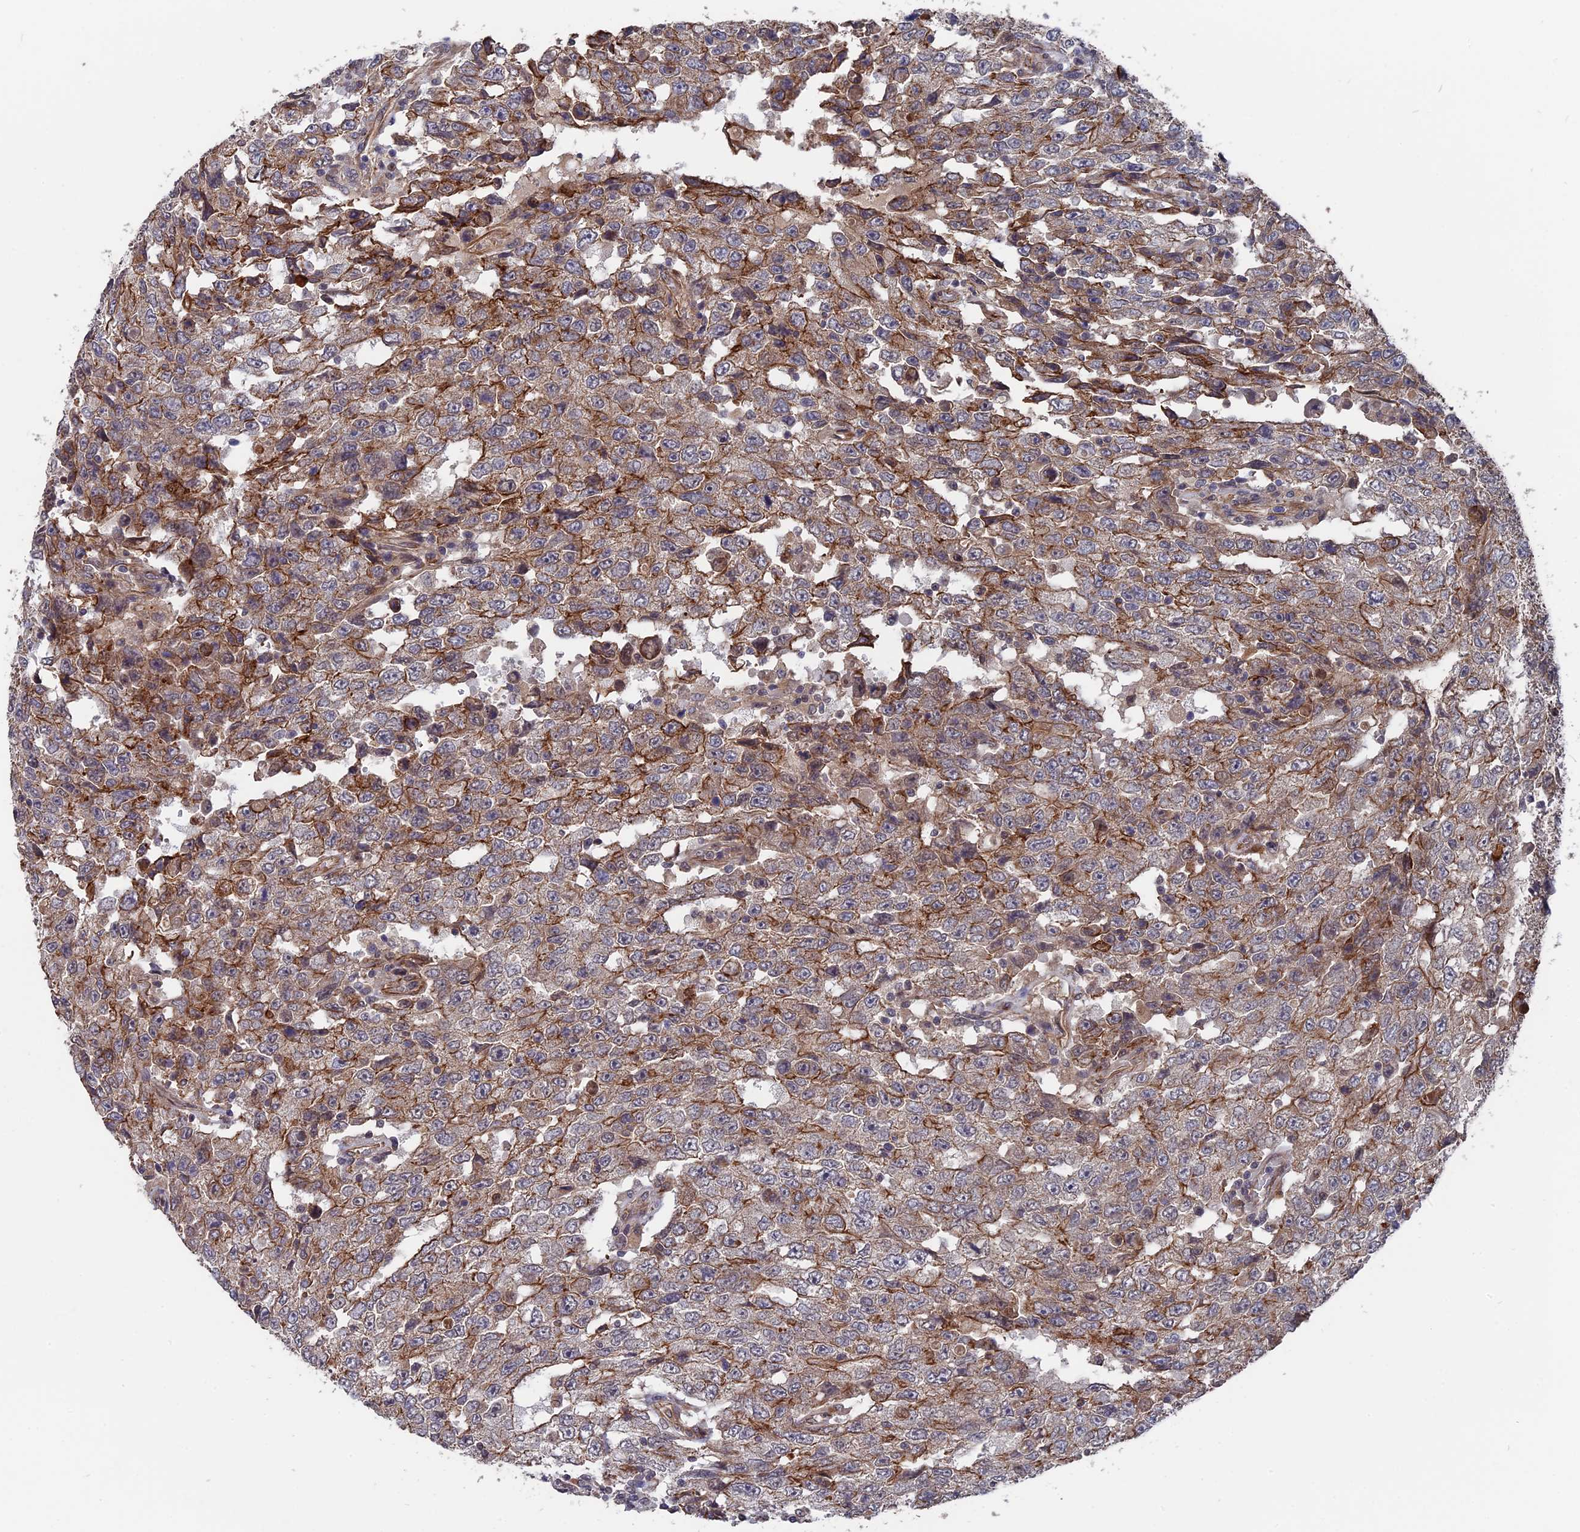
{"staining": {"intensity": "moderate", "quantity": ">75%", "location": "cytoplasmic/membranous"}, "tissue": "testis cancer", "cell_type": "Tumor cells", "image_type": "cancer", "snomed": [{"axis": "morphology", "description": "Carcinoma, Embryonal, NOS"}, {"axis": "topography", "description": "Testis"}], "caption": "Immunohistochemical staining of human testis cancer (embryonal carcinoma) shows moderate cytoplasmic/membranous protein expression in about >75% of tumor cells.", "gene": "NOSIP", "patient": {"sex": "male", "age": 26}}